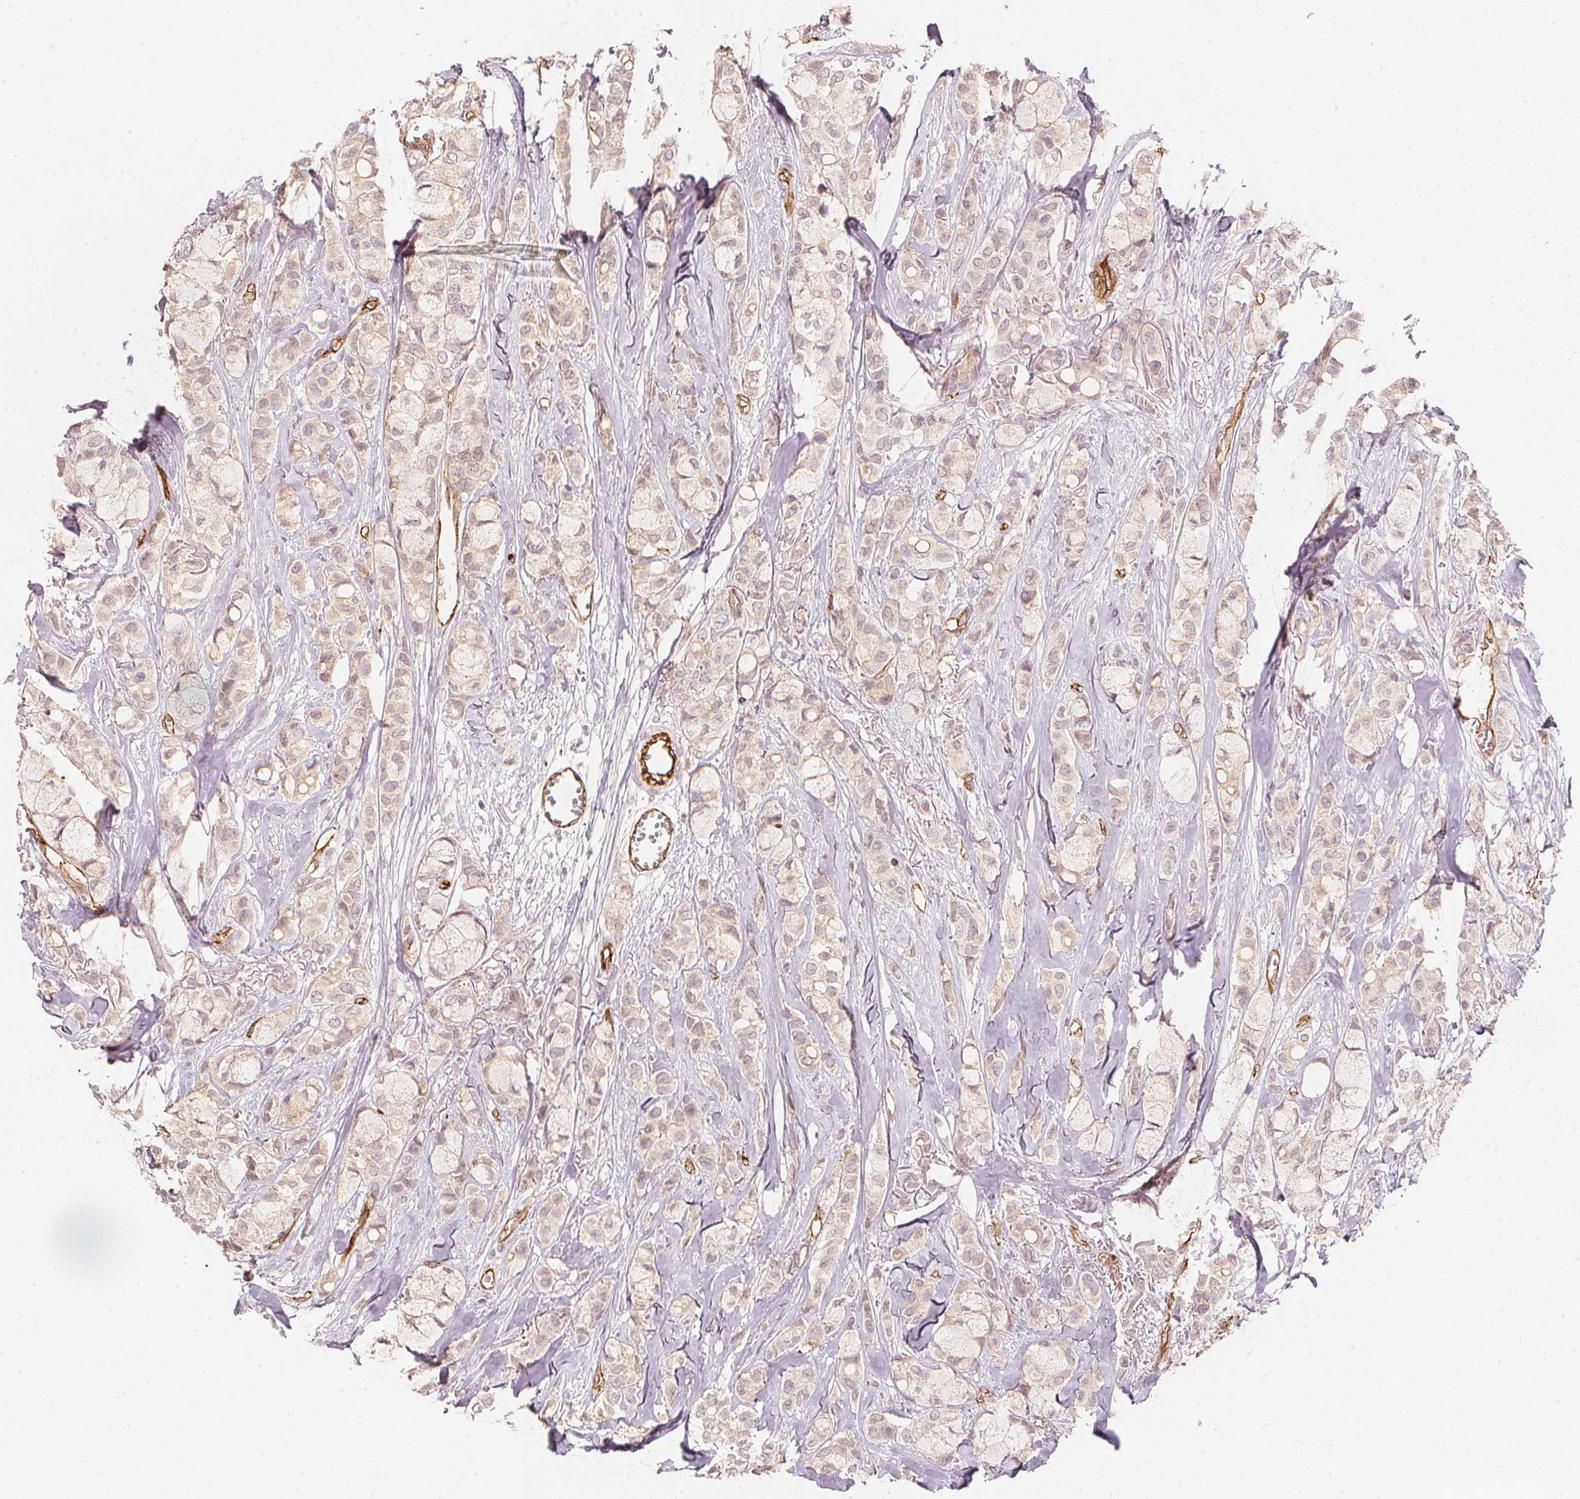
{"staining": {"intensity": "weak", "quantity": "<25%", "location": "cytoplasmic/membranous"}, "tissue": "breast cancer", "cell_type": "Tumor cells", "image_type": "cancer", "snomed": [{"axis": "morphology", "description": "Duct carcinoma"}, {"axis": "topography", "description": "Breast"}], "caption": "Human breast cancer (infiltrating ductal carcinoma) stained for a protein using immunohistochemistry reveals no staining in tumor cells.", "gene": "CIB1", "patient": {"sex": "female", "age": 85}}